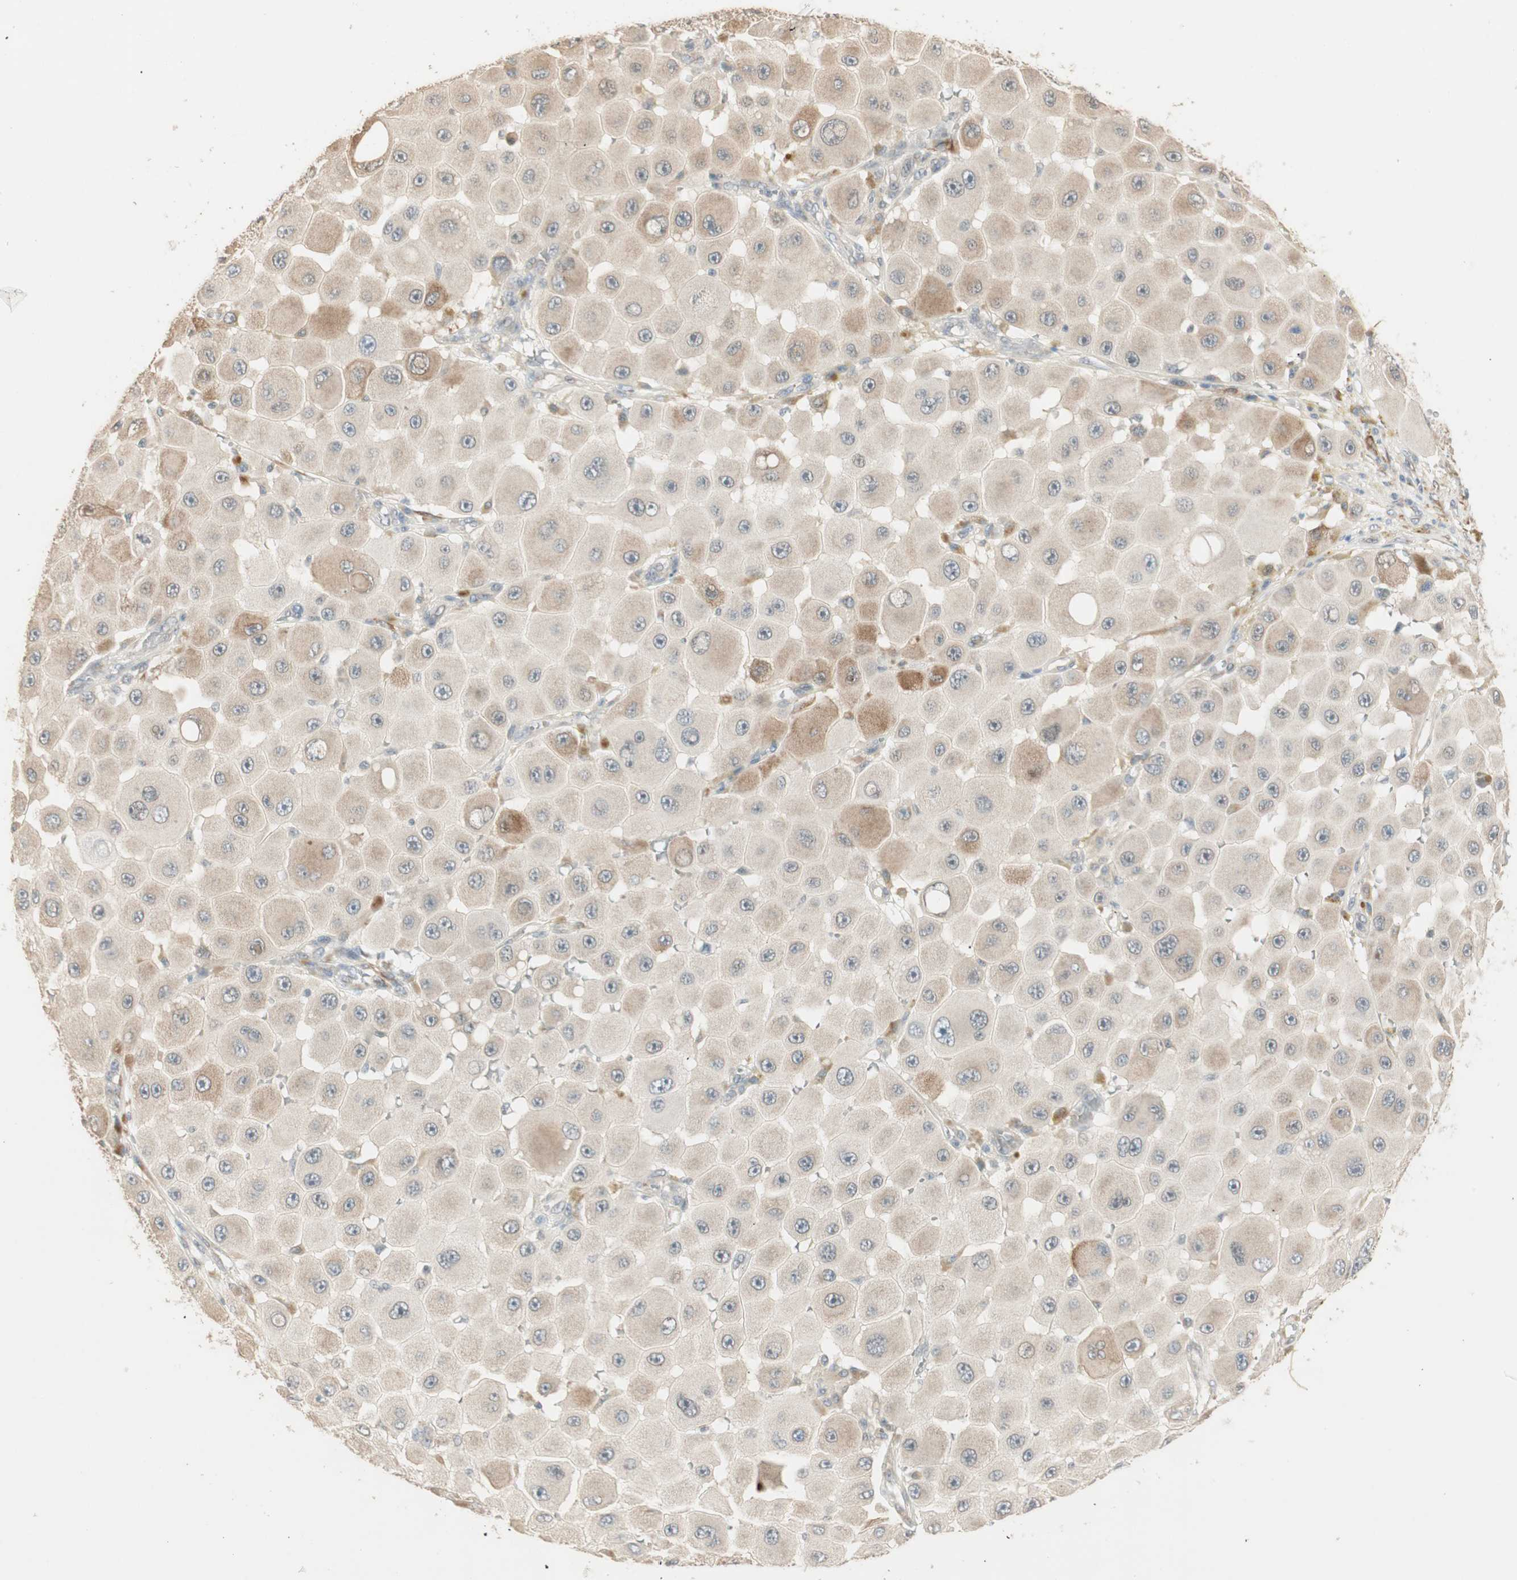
{"staining": {"intensity": "weak", "quantity": "25%-75%", "location": "cytoplasmic/membranous"}, "tissue": "melanoma", "cell_type": "Tumor cells", "image_type": "cancer", "snomed": [{"axis": "morphology", "description": "Malignant melanoma, NOS"}, {"axis": "topography", "description": "Skin"}], "caption": "Melanoma was stained to show a protein in brown. There is low levels of weak cytoplasmic/membranous expression in about 25%-75% of tumor cells.", "gene": "TASOR", "patient": {"sex": "female", "age": 81}}